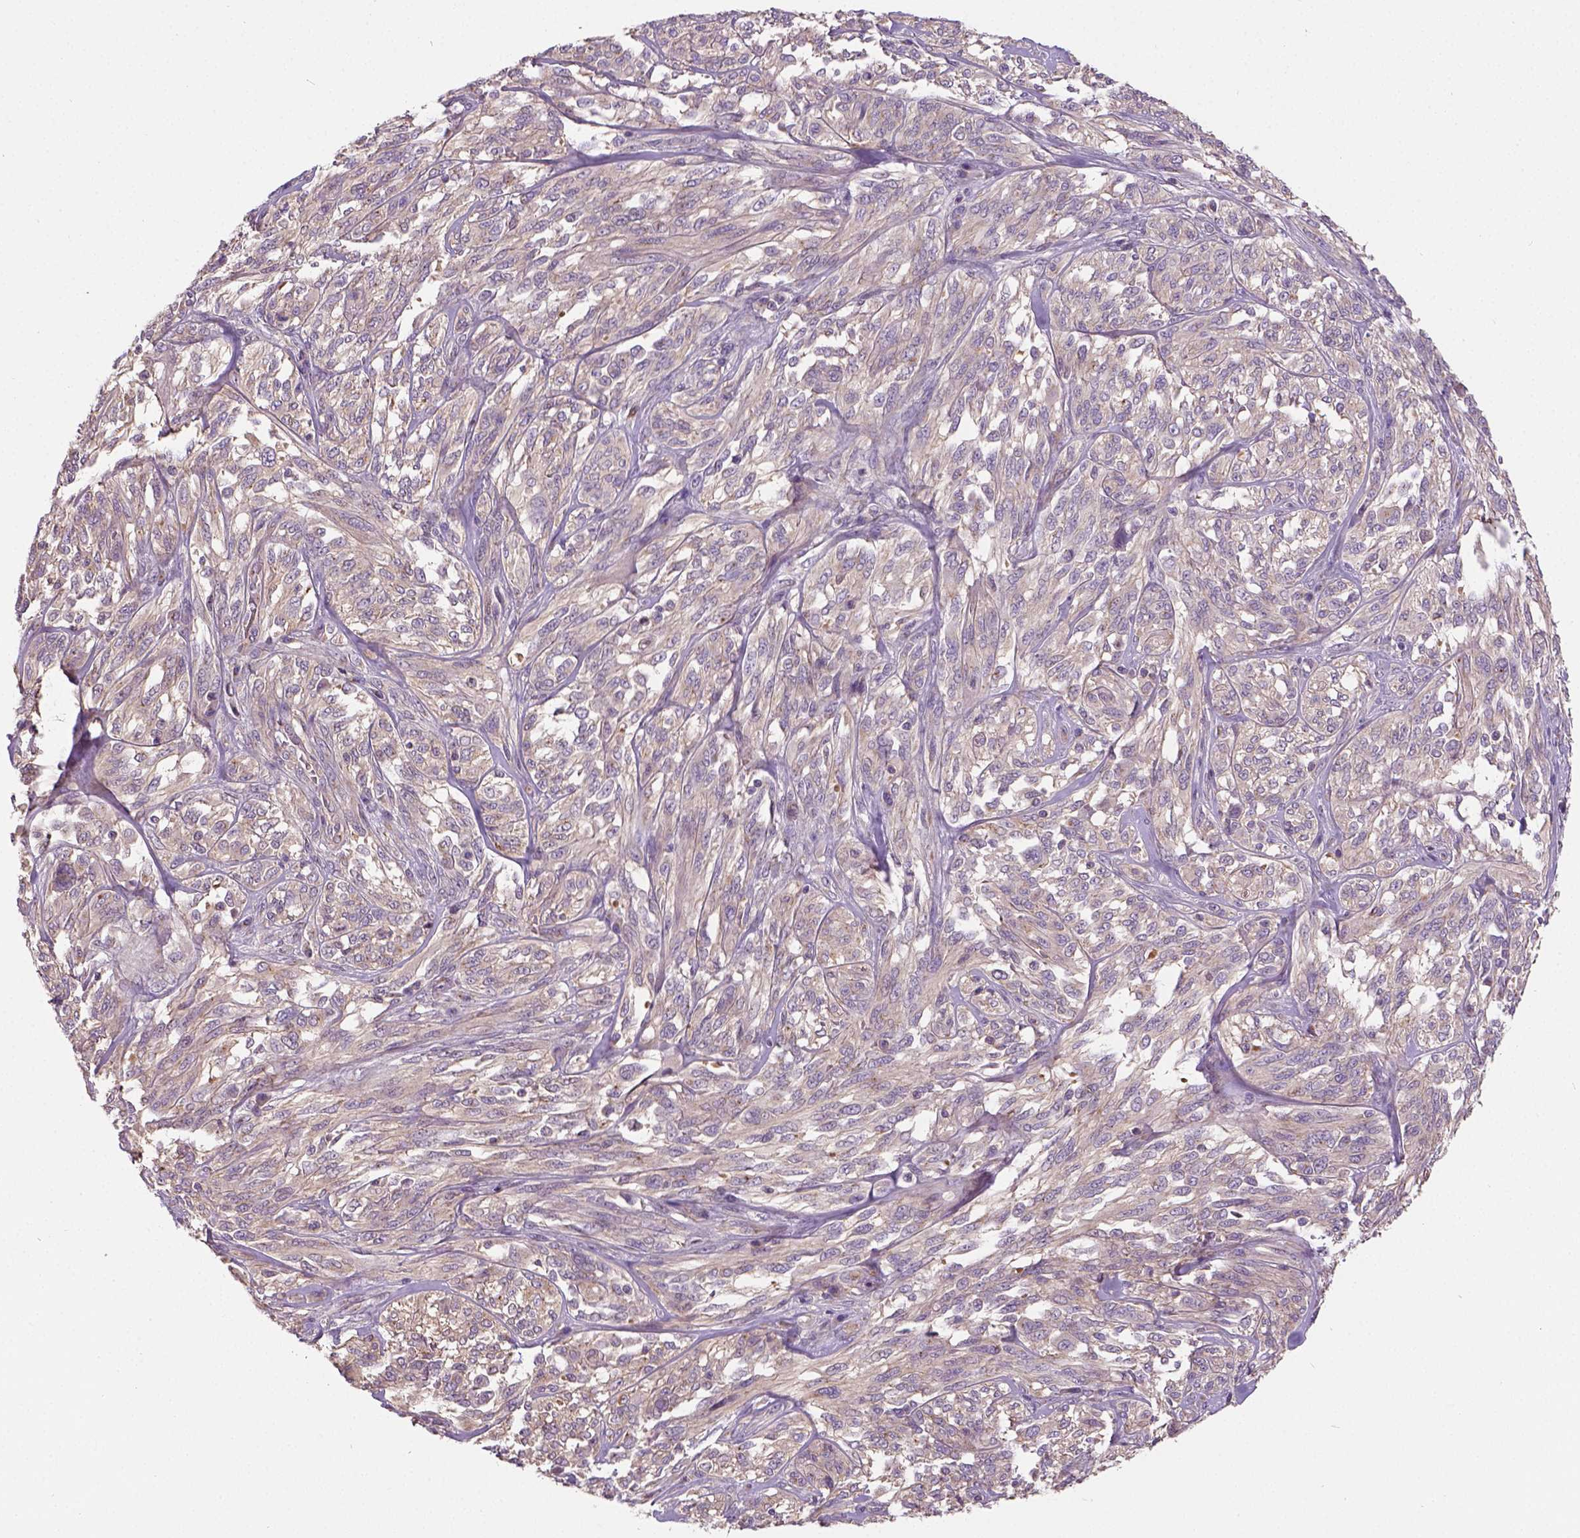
{"staining": {"intensity": "weak", "quantity": ">75%", "location": "cytoplasmic/membranous"}, "tissue": "melanoma", "cell_type": "Tumor cells", "image_type": "cancer", "snomed": [{"axis": "morphology", "description": "Malignant melanoma, NOS"}, {"axis": "topography", "description": "Skin"}], "caption": "This histopathology image demonstrates IHC staining of melanoma, with low weak cytoplasmic/membranous positivity in about >75% of tumor cells.", "gene": "CRACR2A", "patient": {"sex": "female", "age": 91}}